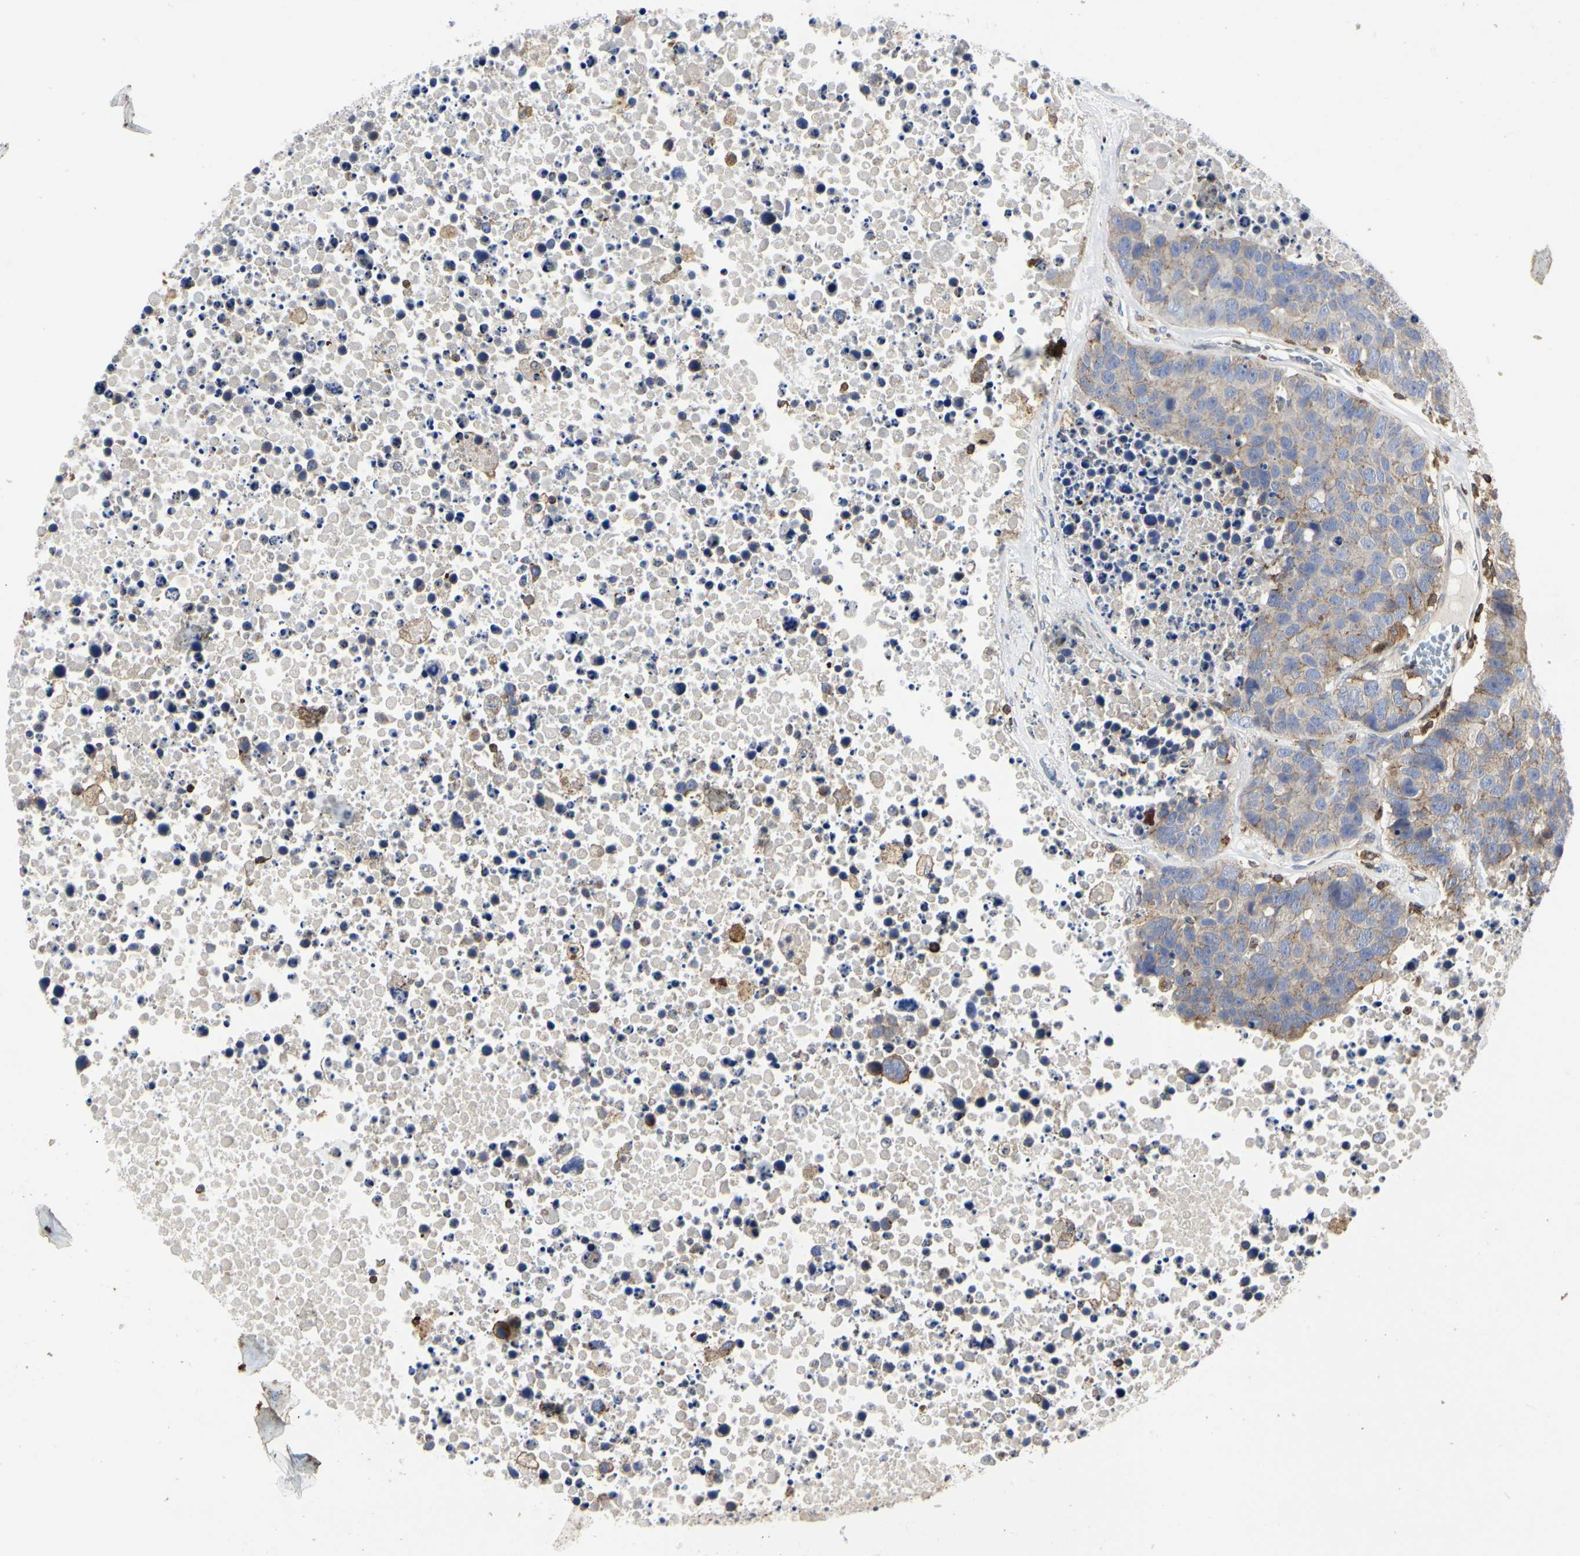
{"staining": {"intensity": "weak", "quantity": ">75%", "location": "cytoplasmic/membranous"}, "tissue": "carcinoid", "cell_type": "Tumor cells", "image_type": "cancer", "snomed": [{"axis": "morphology", "description": "Carcinoid, malignant, NOS"}, {"axis": "topography", "description": "Lung"}], "caption": "A photomicrograph of human carcinoid (malignant) stained for a protein displays weak cytoplasmic/membranous brown staining in tumor cells.", "gene": "NAPG", "patient": {"sex": "male", "age": 60}}